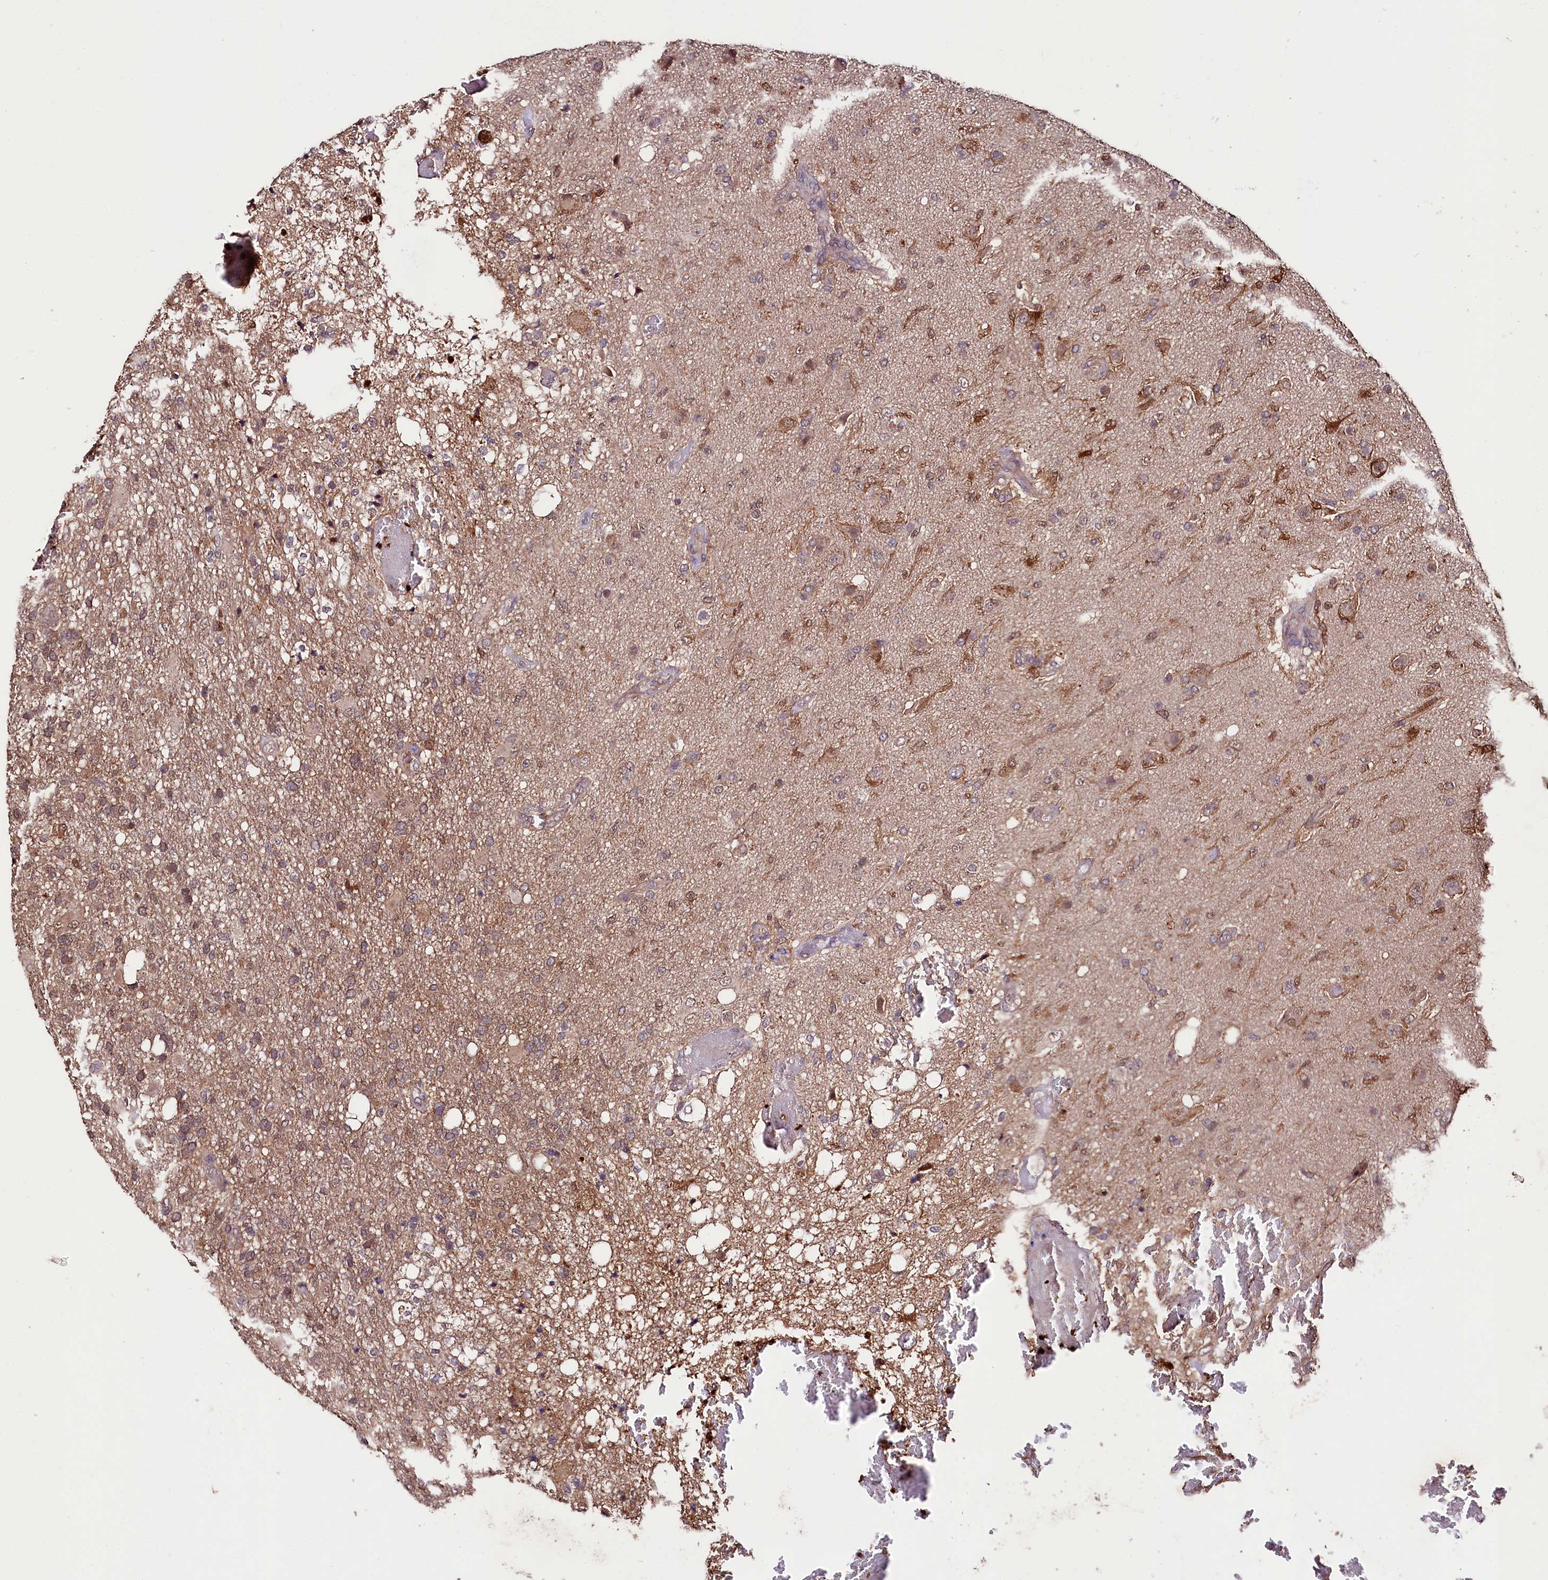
{"staining": {"intensity": "weak", "quantity": ">75%", "location": "cytoplasmic/membranous"}, "tissue": "glioma", "cell_type": "Tumor cells", "image_type": "cancer", "snomed": [{"axis": "morphology", "description": "Glioma, malignant, High grade"}, {"axis": "topography", "description": "Brain"}], "caption": "Tumor cells reveal low levels of weak cytoplasmic/membranous staining in about >75% of cells in human glioma.", "gene": "KLRB1", "patient": {"sex": "female", "age": 74}}